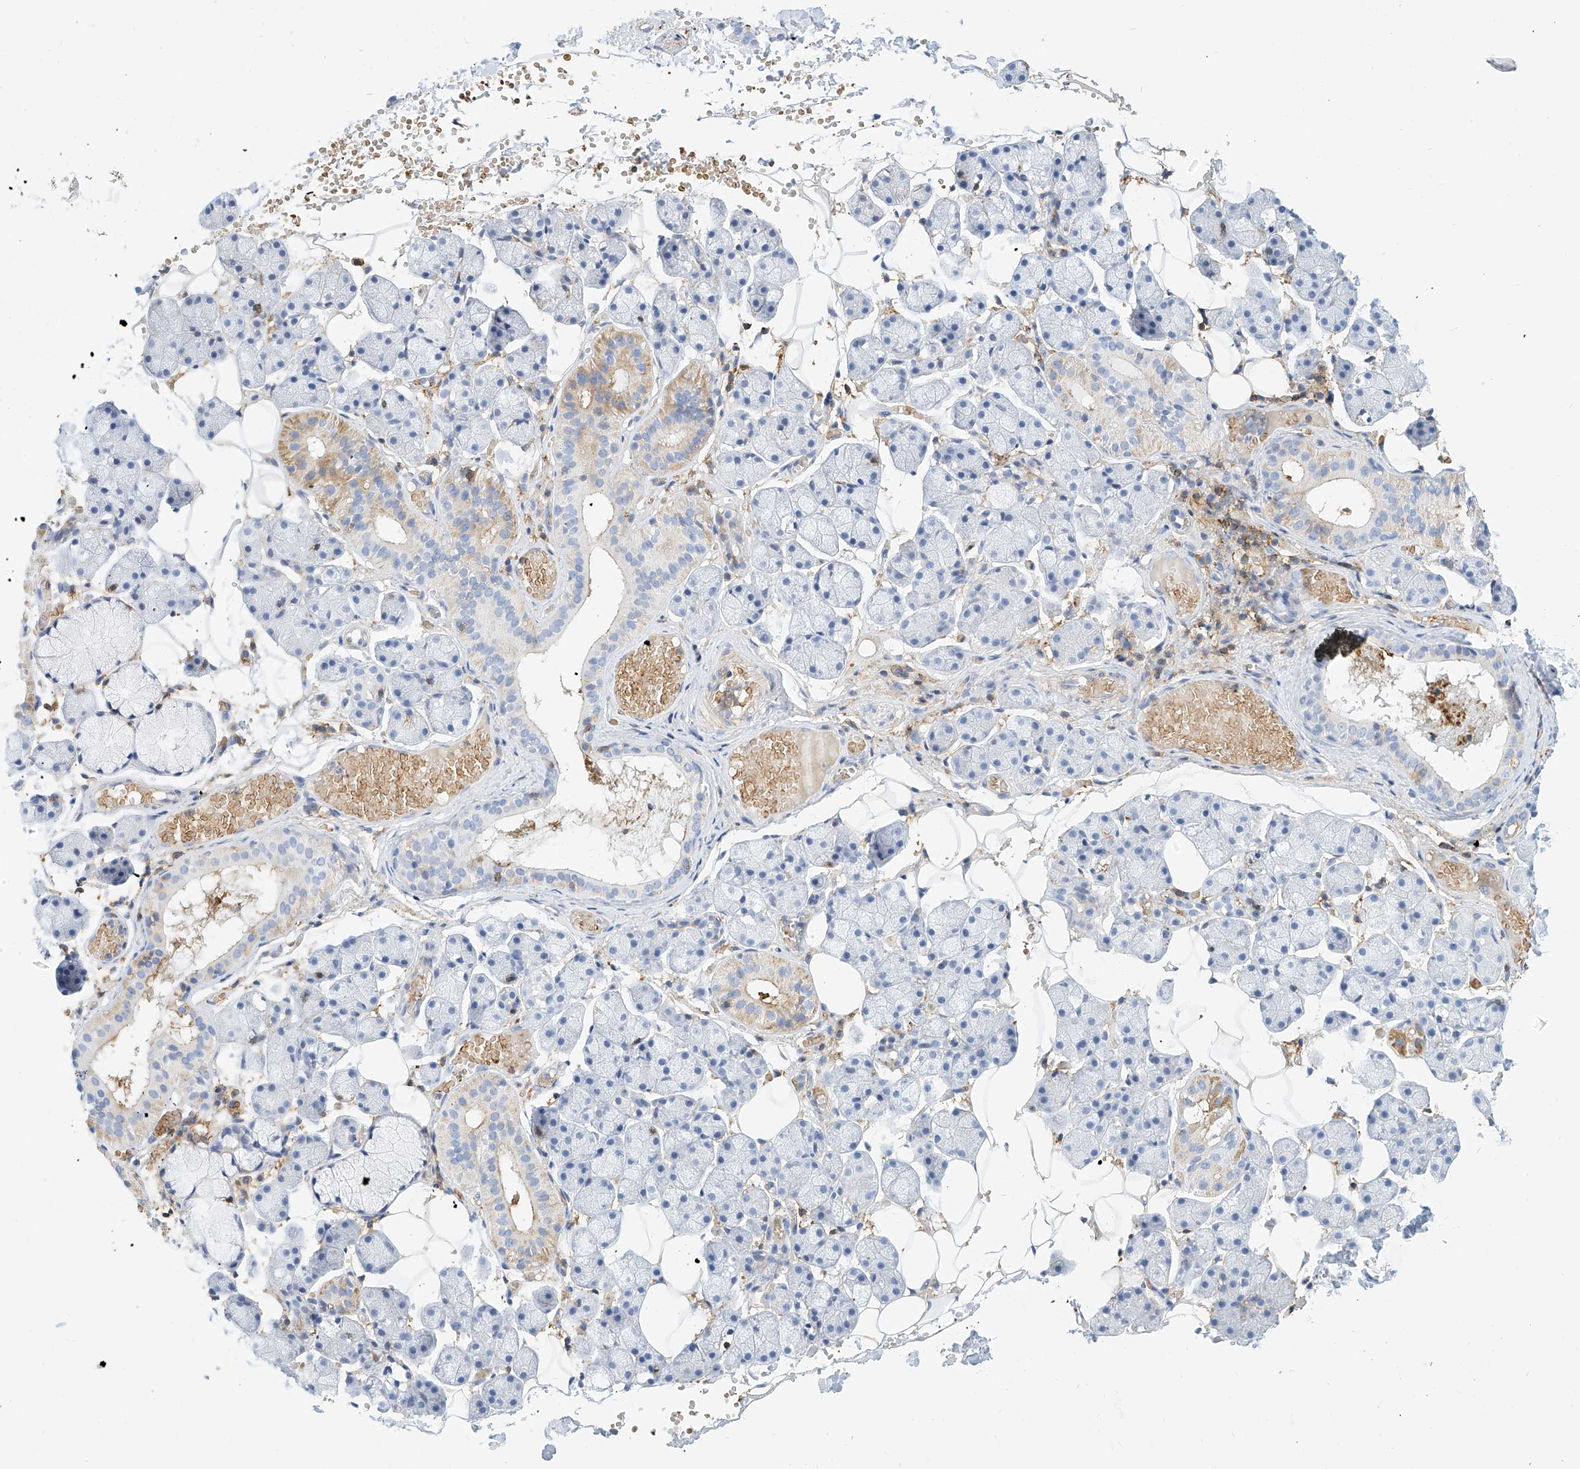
{"staining": {"intensity": "moderate", "quantity": "<25%", "location": "cytoplasmic/membranous"}, "tissue": "salivary gland", "cell_type": "Glandular cells", "image_type": "normal", "snomed": [{"axis": "morphology", "description": "Normal tissue, NOS"}, {"axis": "topography", "description": "Salivary gland"}], "caption": "Glandular cells show moderate cytoplasmic/membranous positivity in approximately <25% of cells in benign salivary gland. The protein is stained brown, and the nuclei are stained in blue (DAB IHC with brightfield microscopy, high magnification).", "gene": "TXNDC9", "patient": {"sex": "female", "age": 33}}